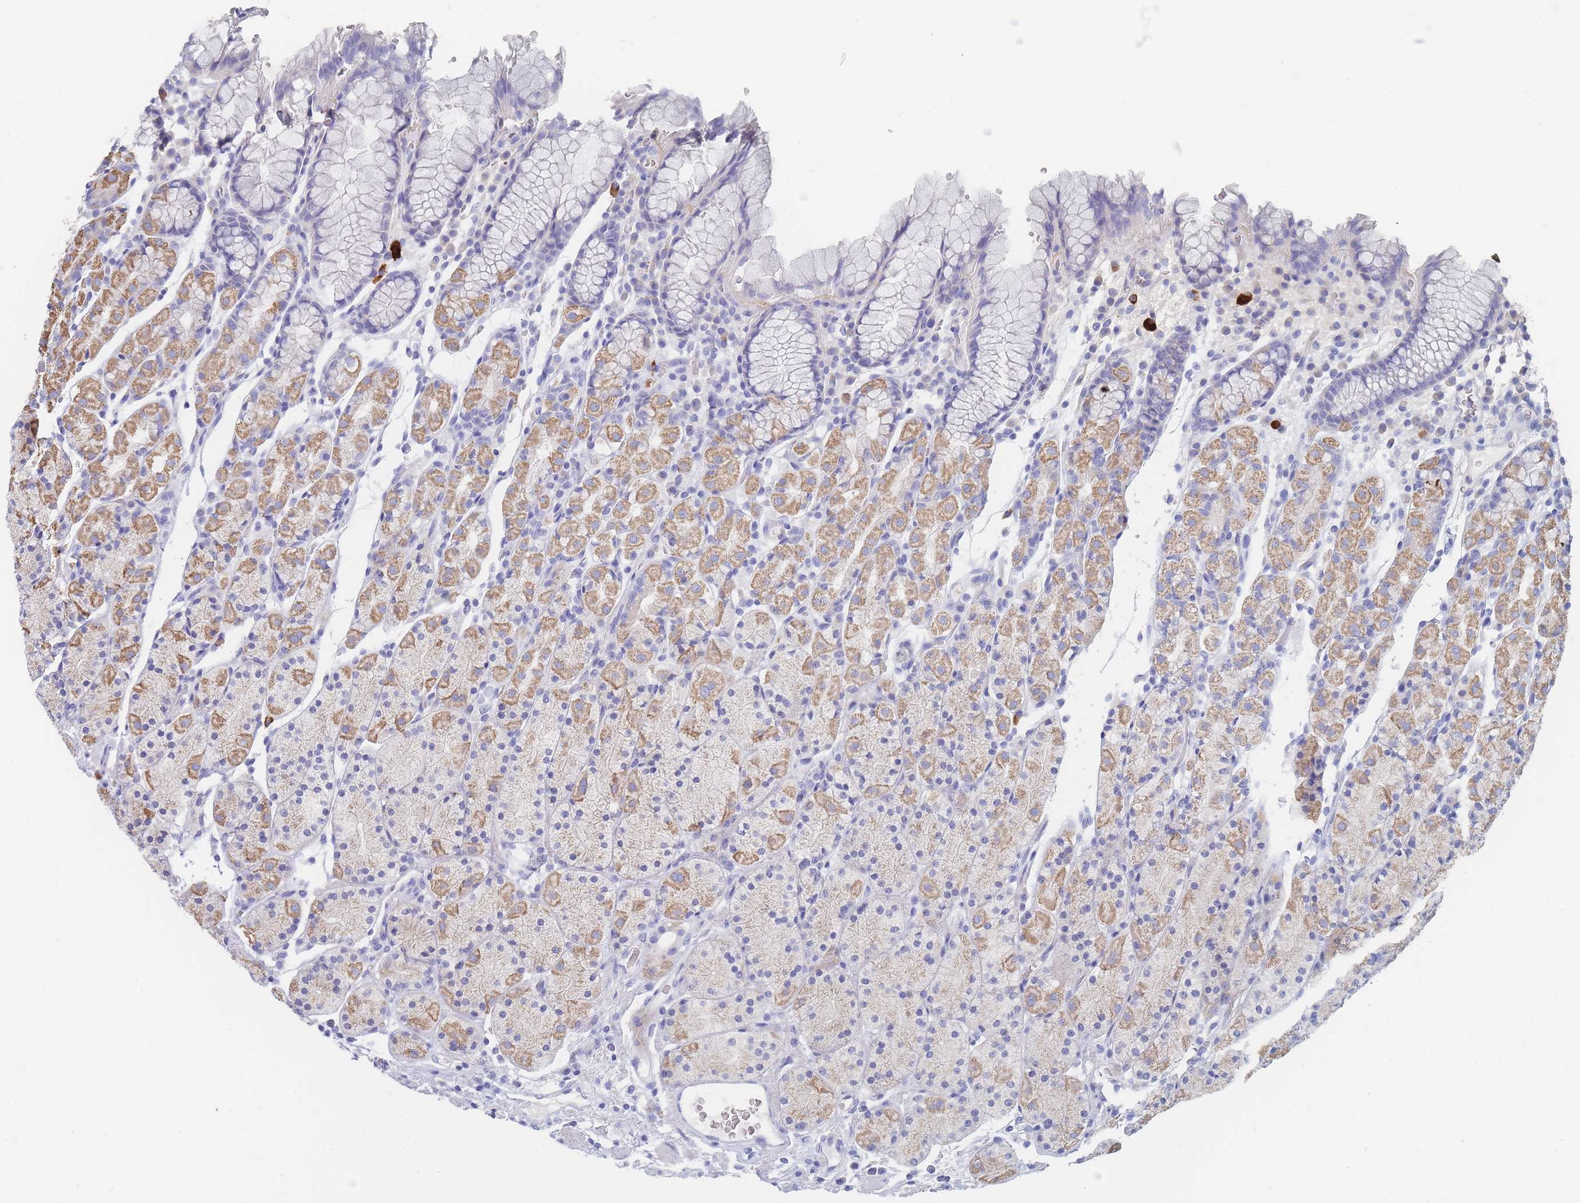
{"staining": {"intensity": "moderate", "quantity": "25%-75%", "location": "cytoplasmic/membranous"}, "tissue": "stomach", "cell_type": "Glandular cells", "image_type": "normal", "snomed": [{"axis": "morphology", "description": "Normal tissue, NOS"}, {"axis": "topography", "description": "Stomach, upper"}, {"axis": "topography", "description": "Stomach"}], "caption": "Protein expression analysis of normal stomach exhibits moderate cytoplasmic/membranous positivity in approximately 25%-75% of glandular cells. Nuclei are stained in blue.", "gene": "SLC25A35", "patient": {"sex": "male", "age": 62}}